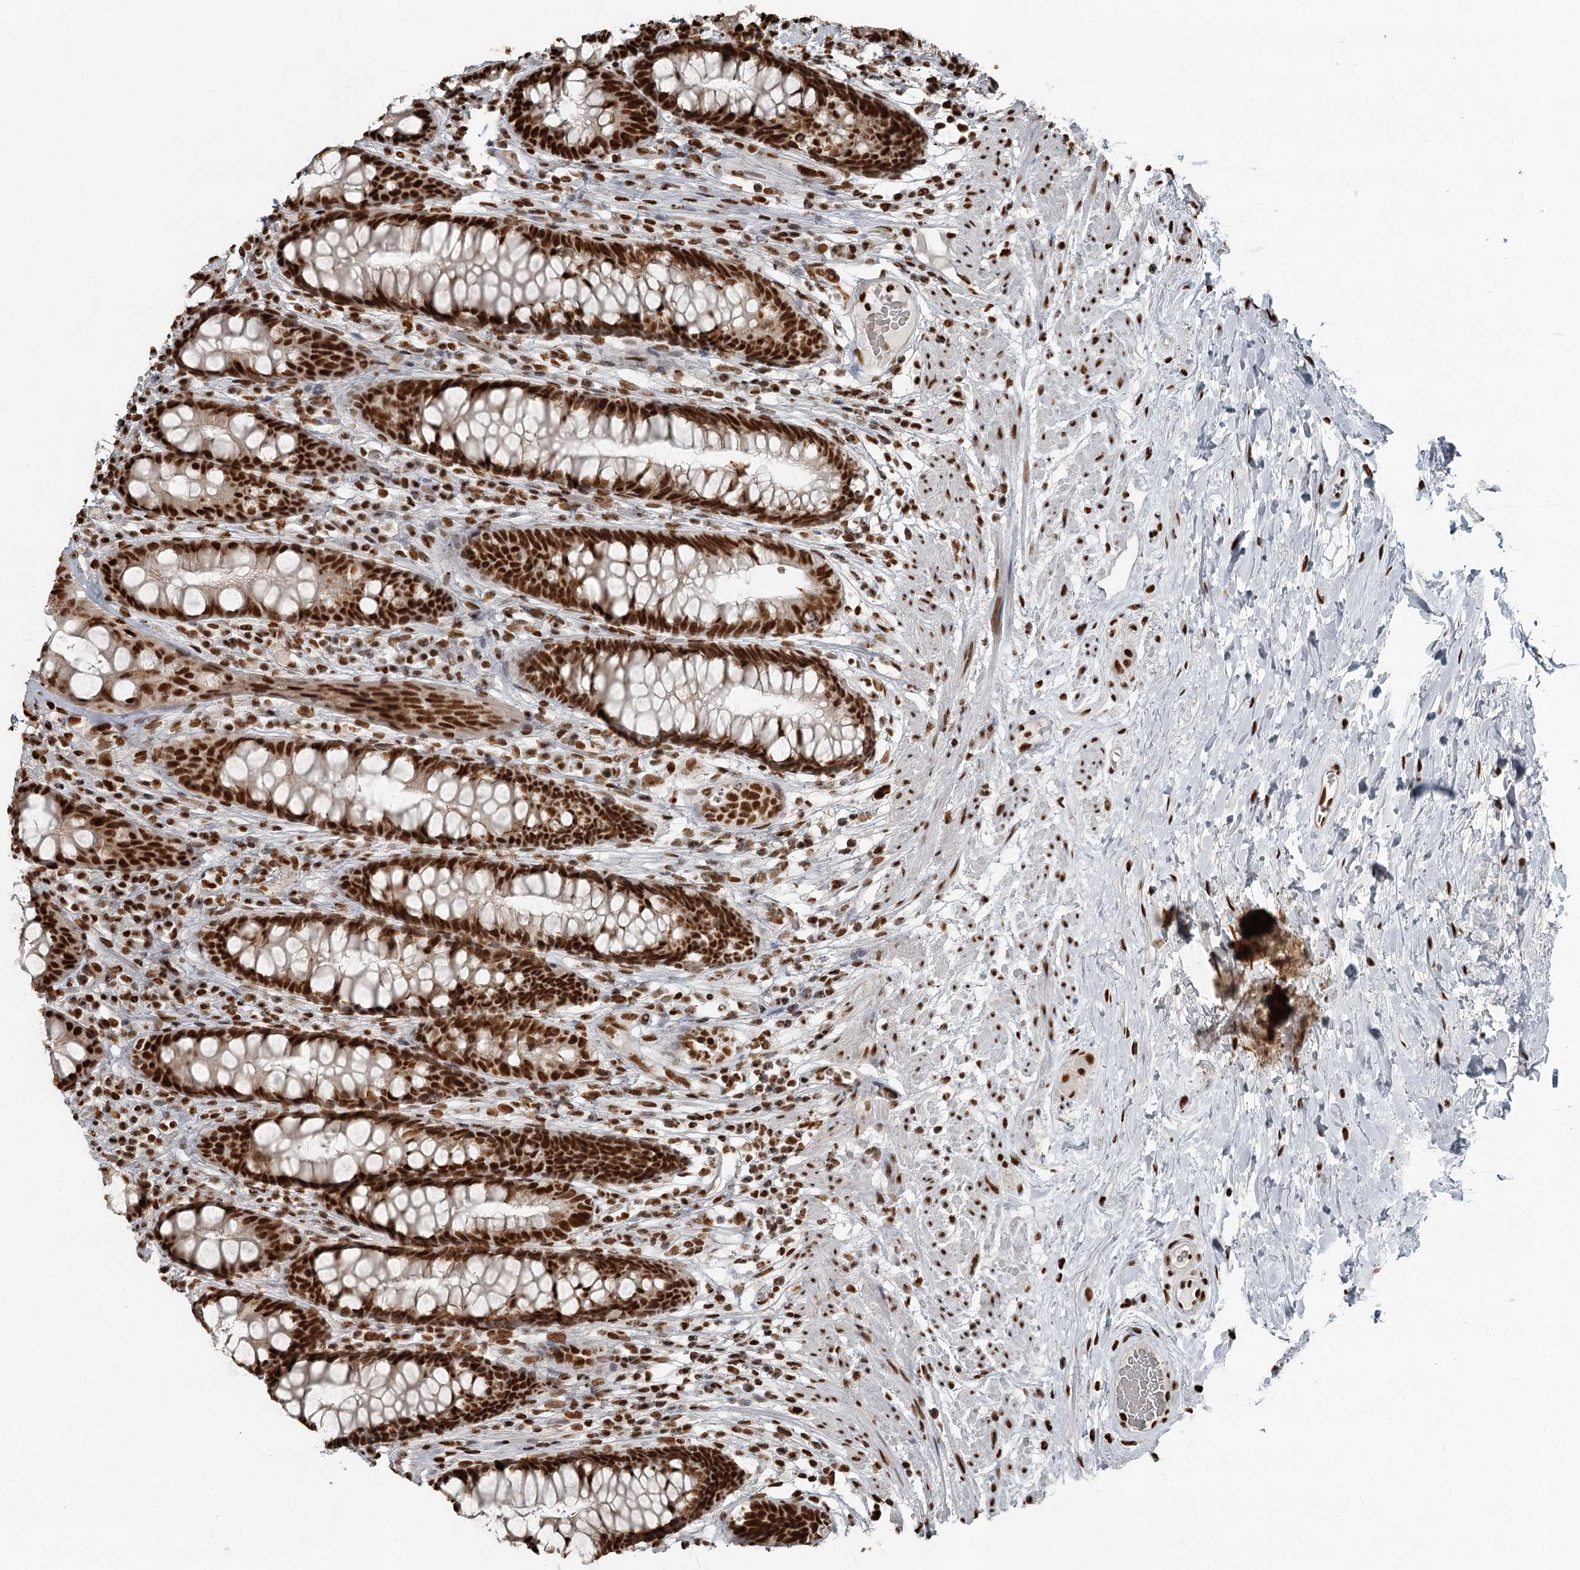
{"staining": {"intensity": "strong", "quantity": ">75%", "location": "nuclear"}, "tissue": "rectum", "cell_type": "Glandular cells", "image_type": "normal", "snomed": [{"axis": "morphology", "description": "Normal tissue, NOS"}, {"axis": "topography", "description": "Rectum"}], "caption": "Rectum stained with a brown dye displays strong nuclear positive positivity in about >75% of glandular cells.", "gene": "RBBP7", "patient": {"sex": "male", "age": 74}}